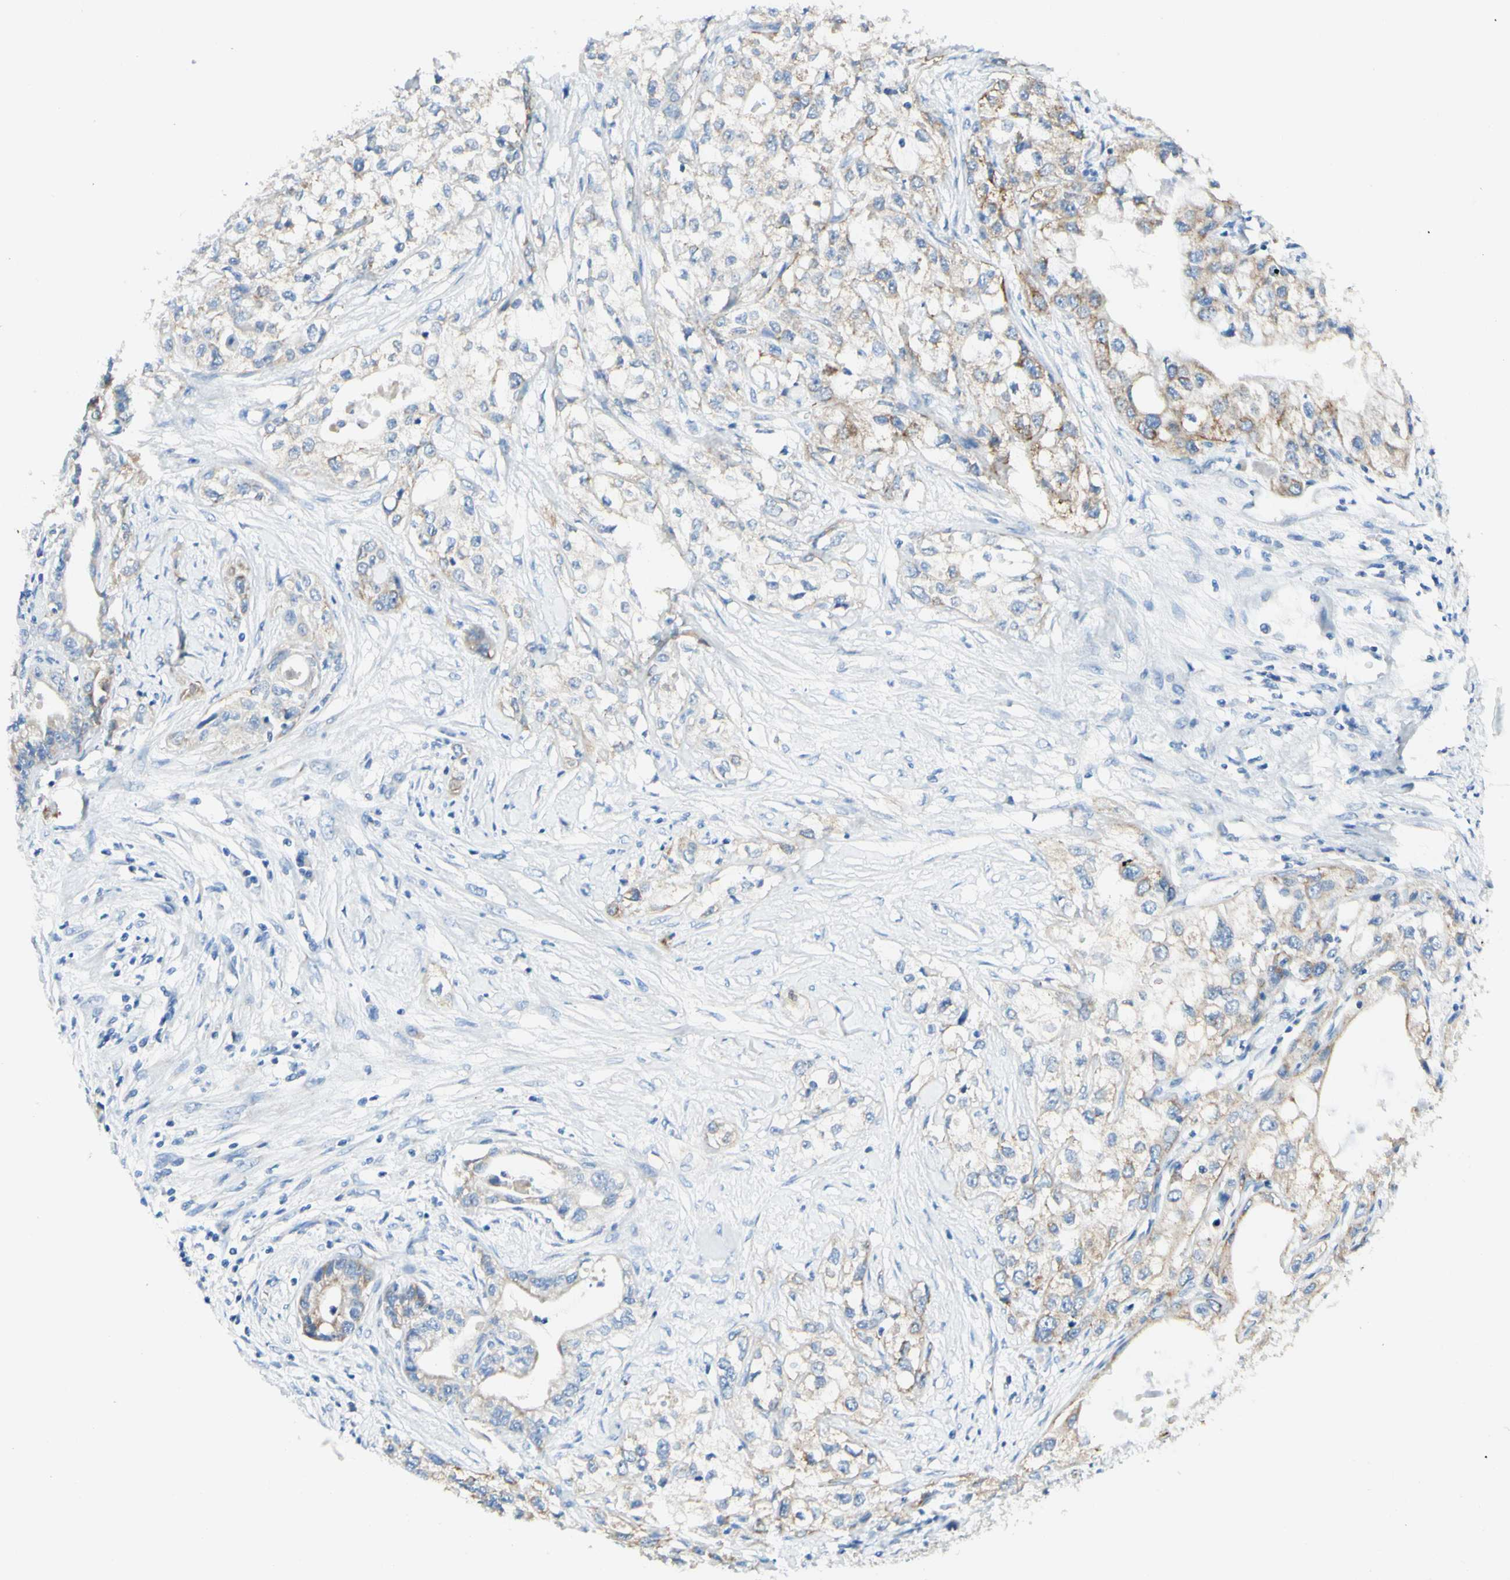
{"staining": {"intensity": "weak", "quantity": "25%-75%", "location": "cytoplasmic/membranous"}, "tissue": "pancreatic cancer", "cell_type": "Tumor cells", "image_type": "cancer", "snomed": [{"axis": "morphology", "description": "Adenocarcinoma, NOS"}, {"axis": "topography", "description": "Pancreas"}], "caption": "About 25%-75% of tumor cells in pancreatic cancer demonstrate weak cytoplasmic/membranous protein staining as visualized by brown immunohistochemical staining.", "gene": "ARMC10", "patient": {"sex": "female", "age": 70}}